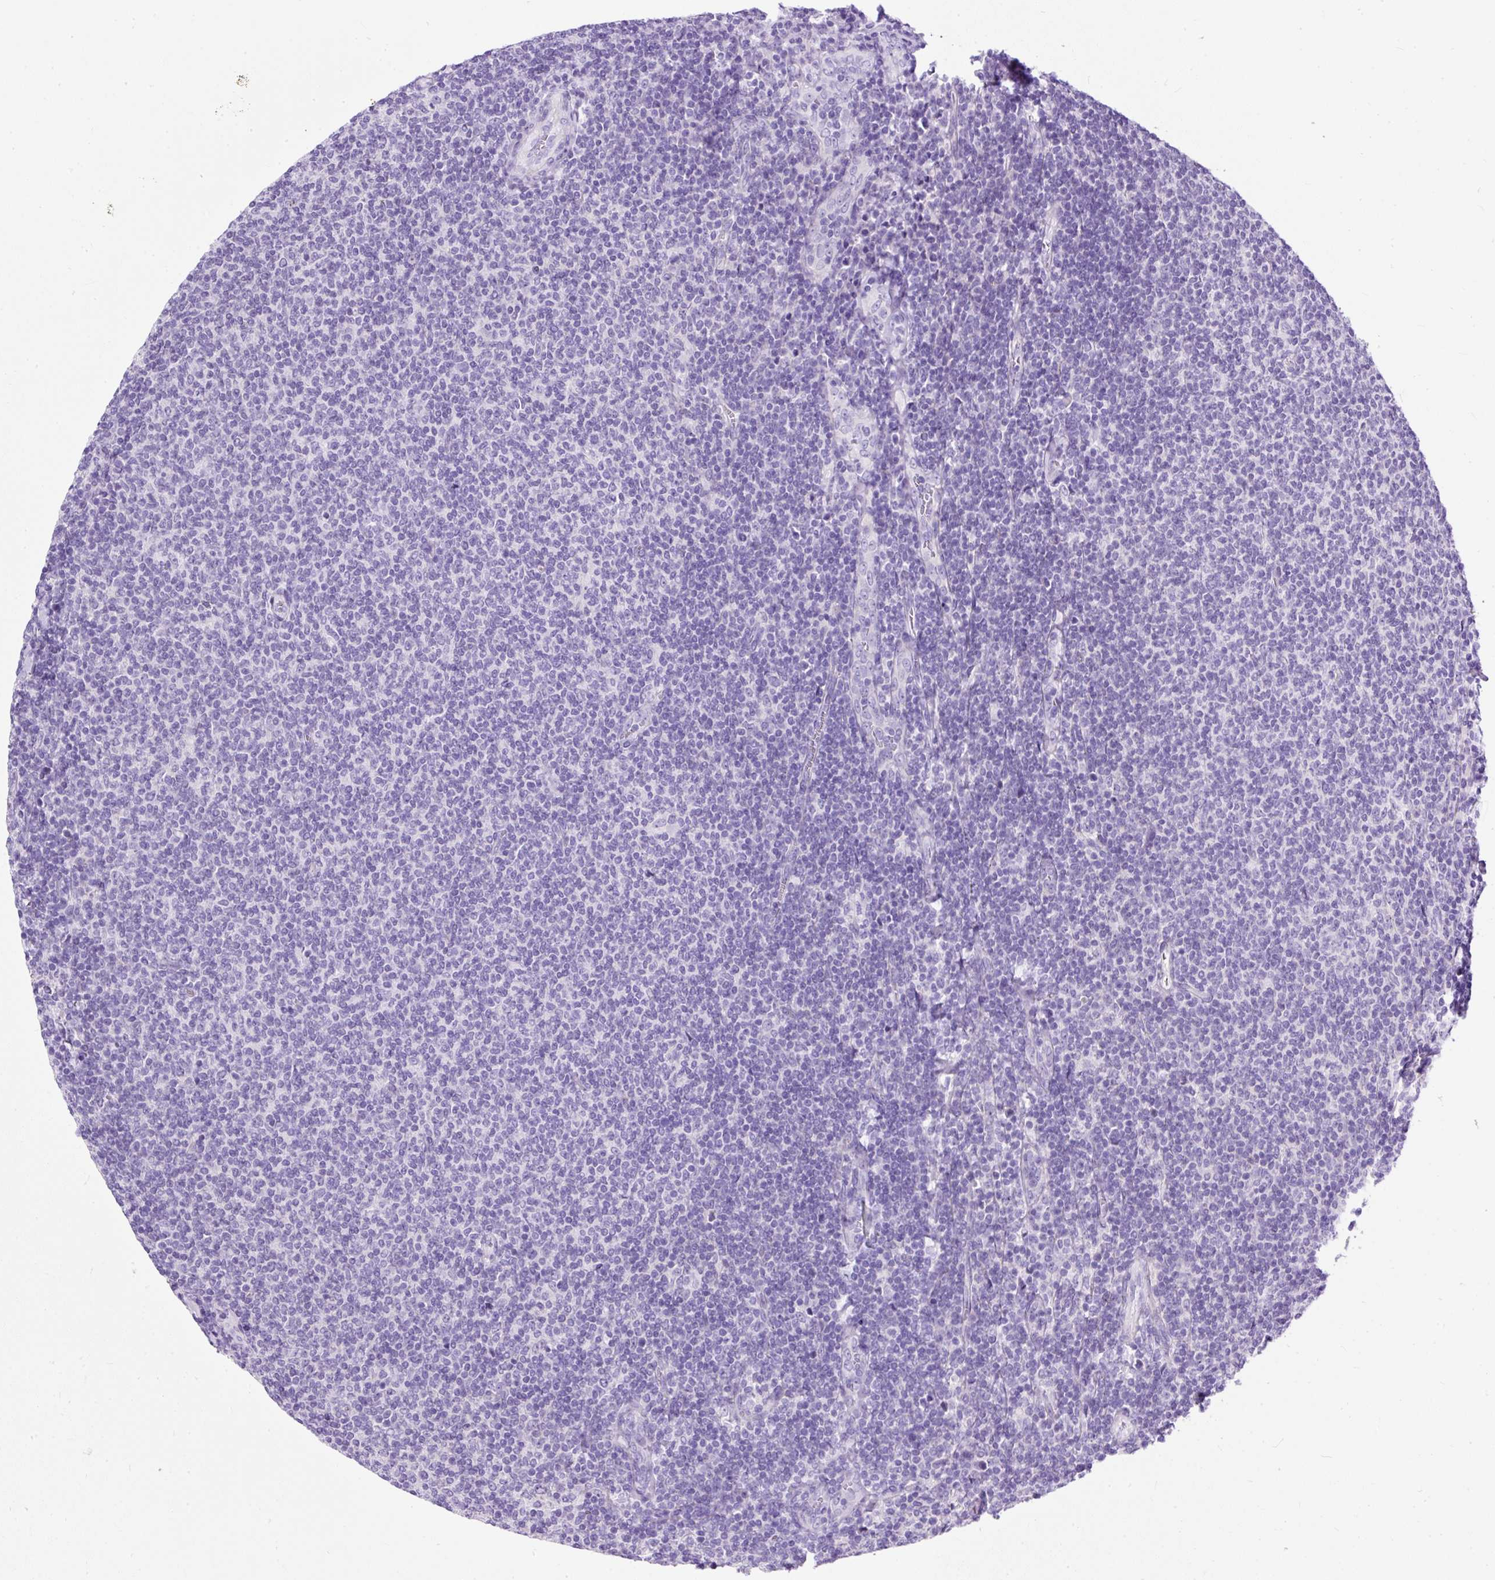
{"staining": {"intensity": "negative", "quantity": "none", "location": "none"}, "tissue": "lymphoma", "cell_type": "Tumor cells", "image_type": "cancer", "snomed": [{"axis": "morphology", "description": "Malignant lymphoma, non-Hodgkin's type, Low grade"}, {"axis": "topography", "description": "Lymph node"}], "caption": "This is an immunohistochemistry histopathology image of human lymphoma. There is no expression in tumor cells.", "gene": "STOX2", "patient": {"sex": "male", "age": 52}}